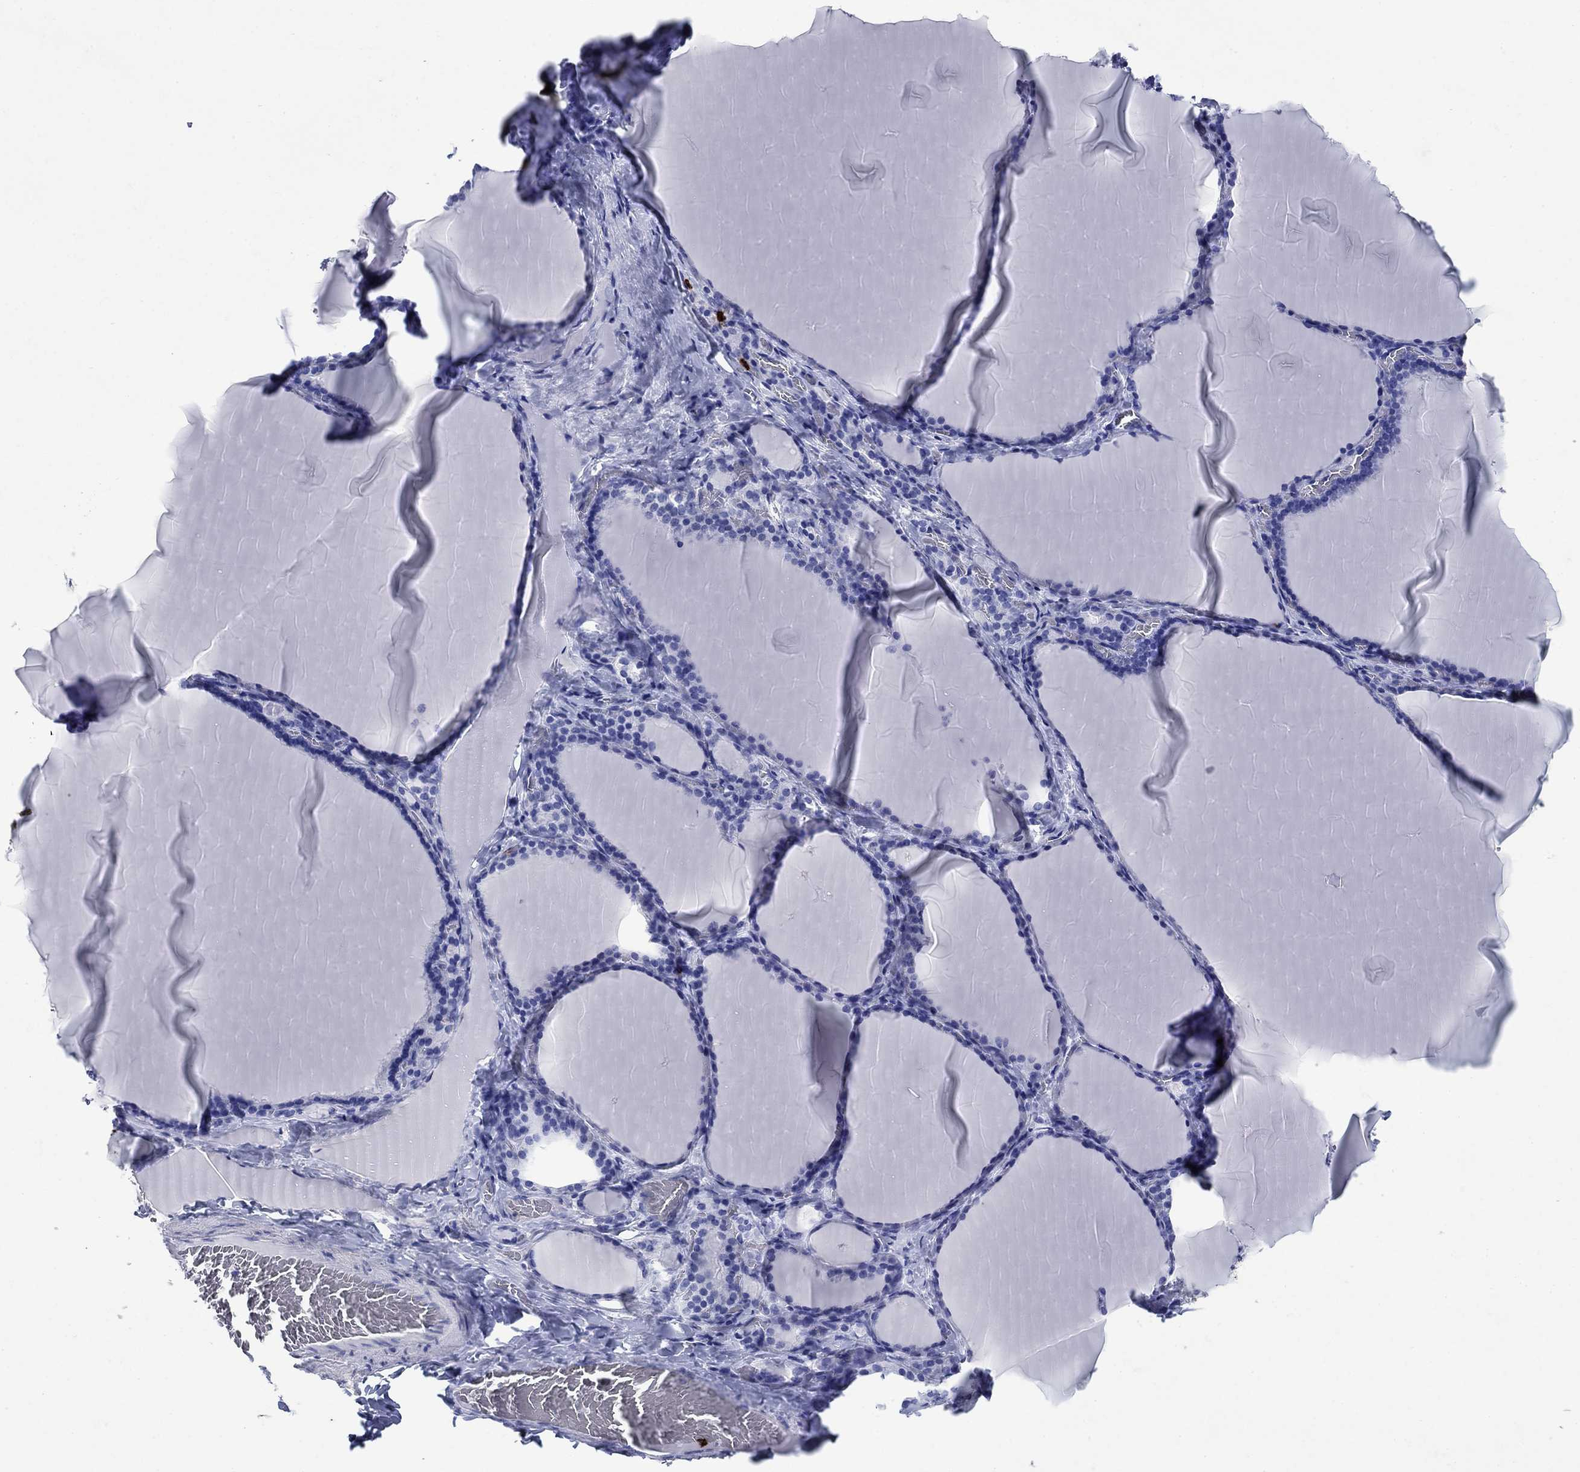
{"staining": {"intensity": "negative", "quantity": "none", "location": "none"}, "tissue": "thyroid gland", "cell_type": "Glandular cells", "image_type": "normal", "snomed": [{"axis": "morphology", "description": "Normal tissue, NOS"}, {"axis": "morphology", "description": "Hyperplasia, NOS"}, {"axis": "topography", "description": "Thyroid gland"}], "caption": "Thyroid gland stained for a protein using immunohistochemistry exhibits no expression glandular cells.", "gene": "AZU1", "patient": {"sex": "female", "age": 27}}